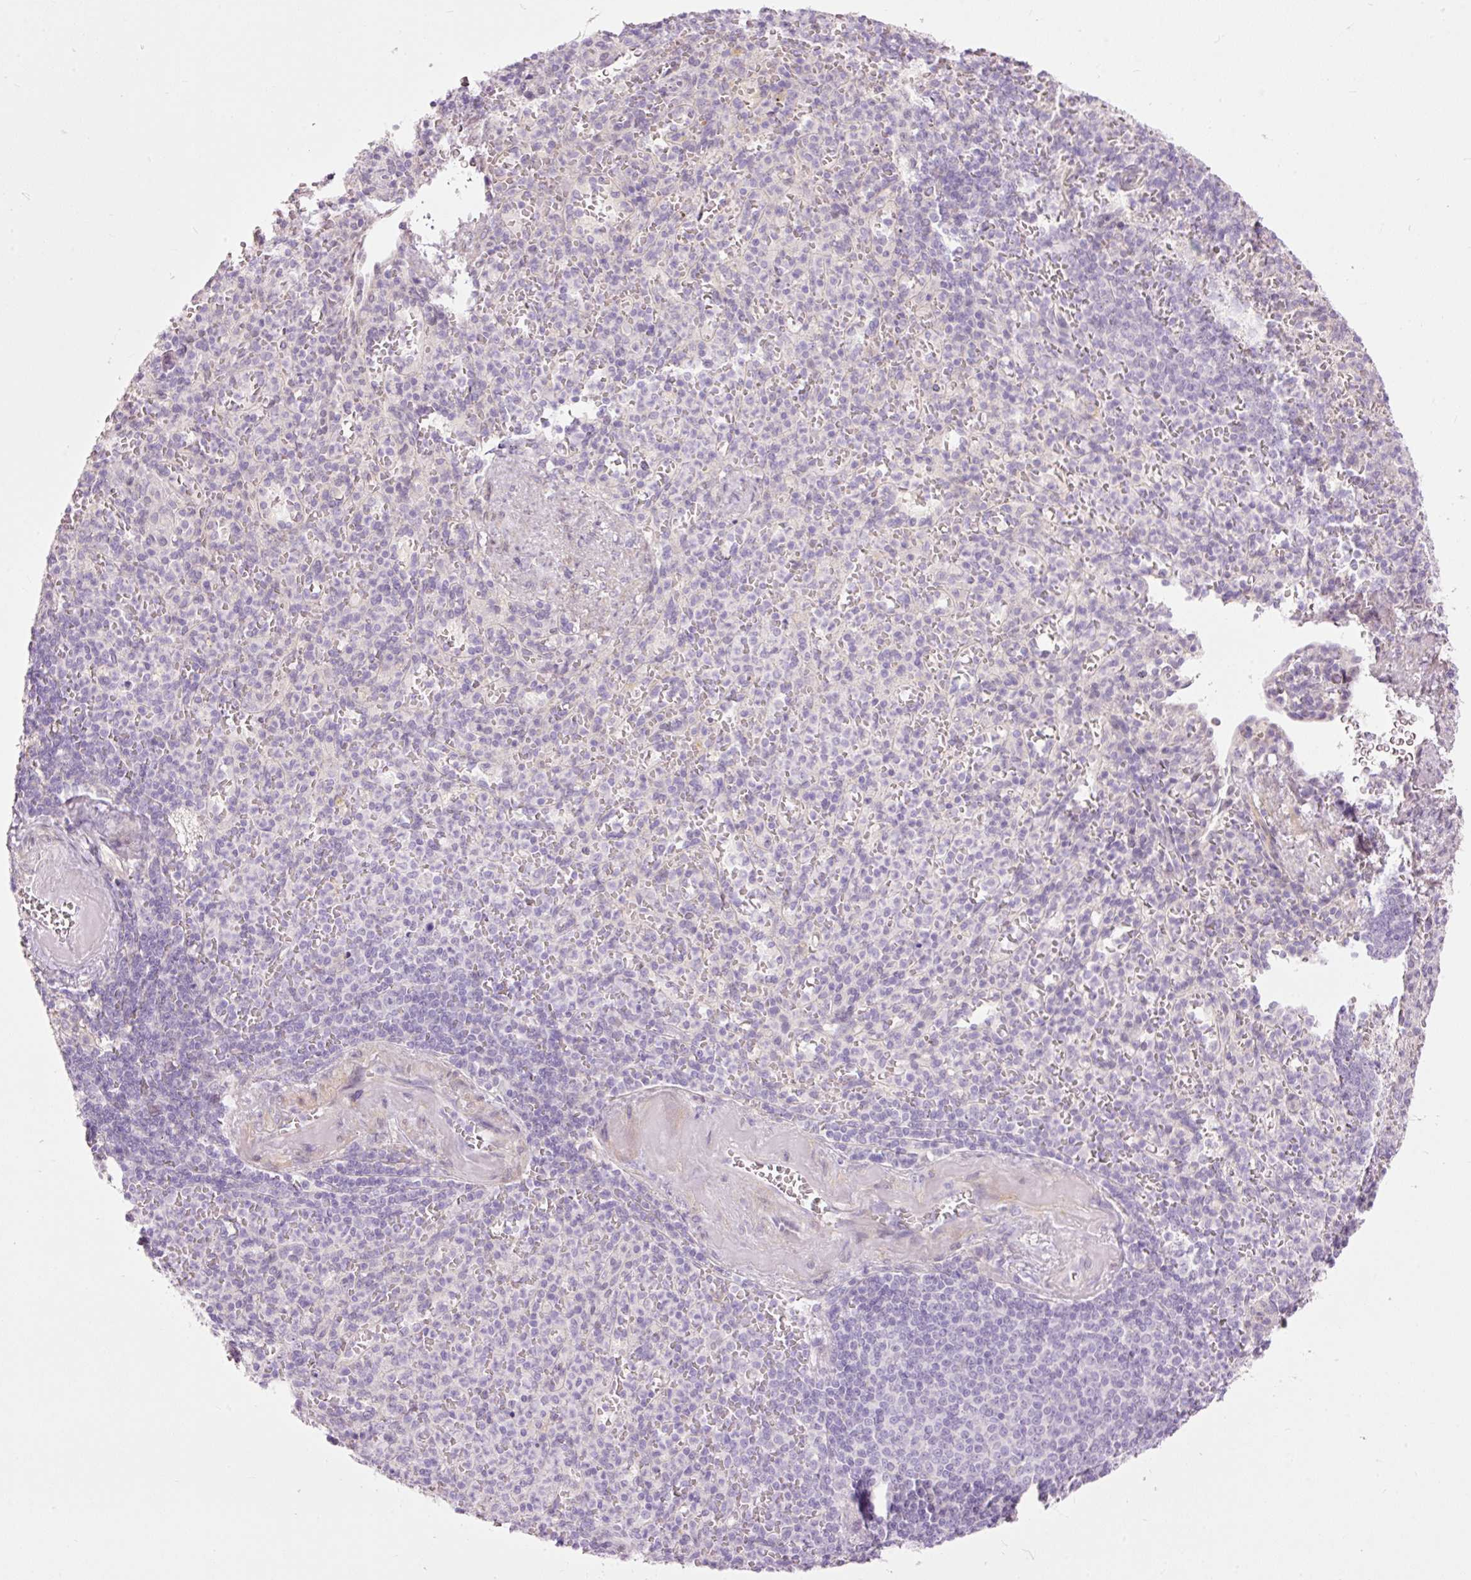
{"staining": {"intensity": "negative", "quantity": "none", "location": "none"}, "tissue": "spleen", "cell_type": "Cells in red pulp", "image_type": "normal", "snomed": [{"axis": "morphology", "description": "Normal tissue, NOS"}, {"axis": "topography", "description": "Spleen"}], "caption": "Immunohistochemical staining of normal spleen displays no significant positivity in cells in red pulp.", "gene": "FCRL4", "patient": {"sex": "female", "age": 74}}